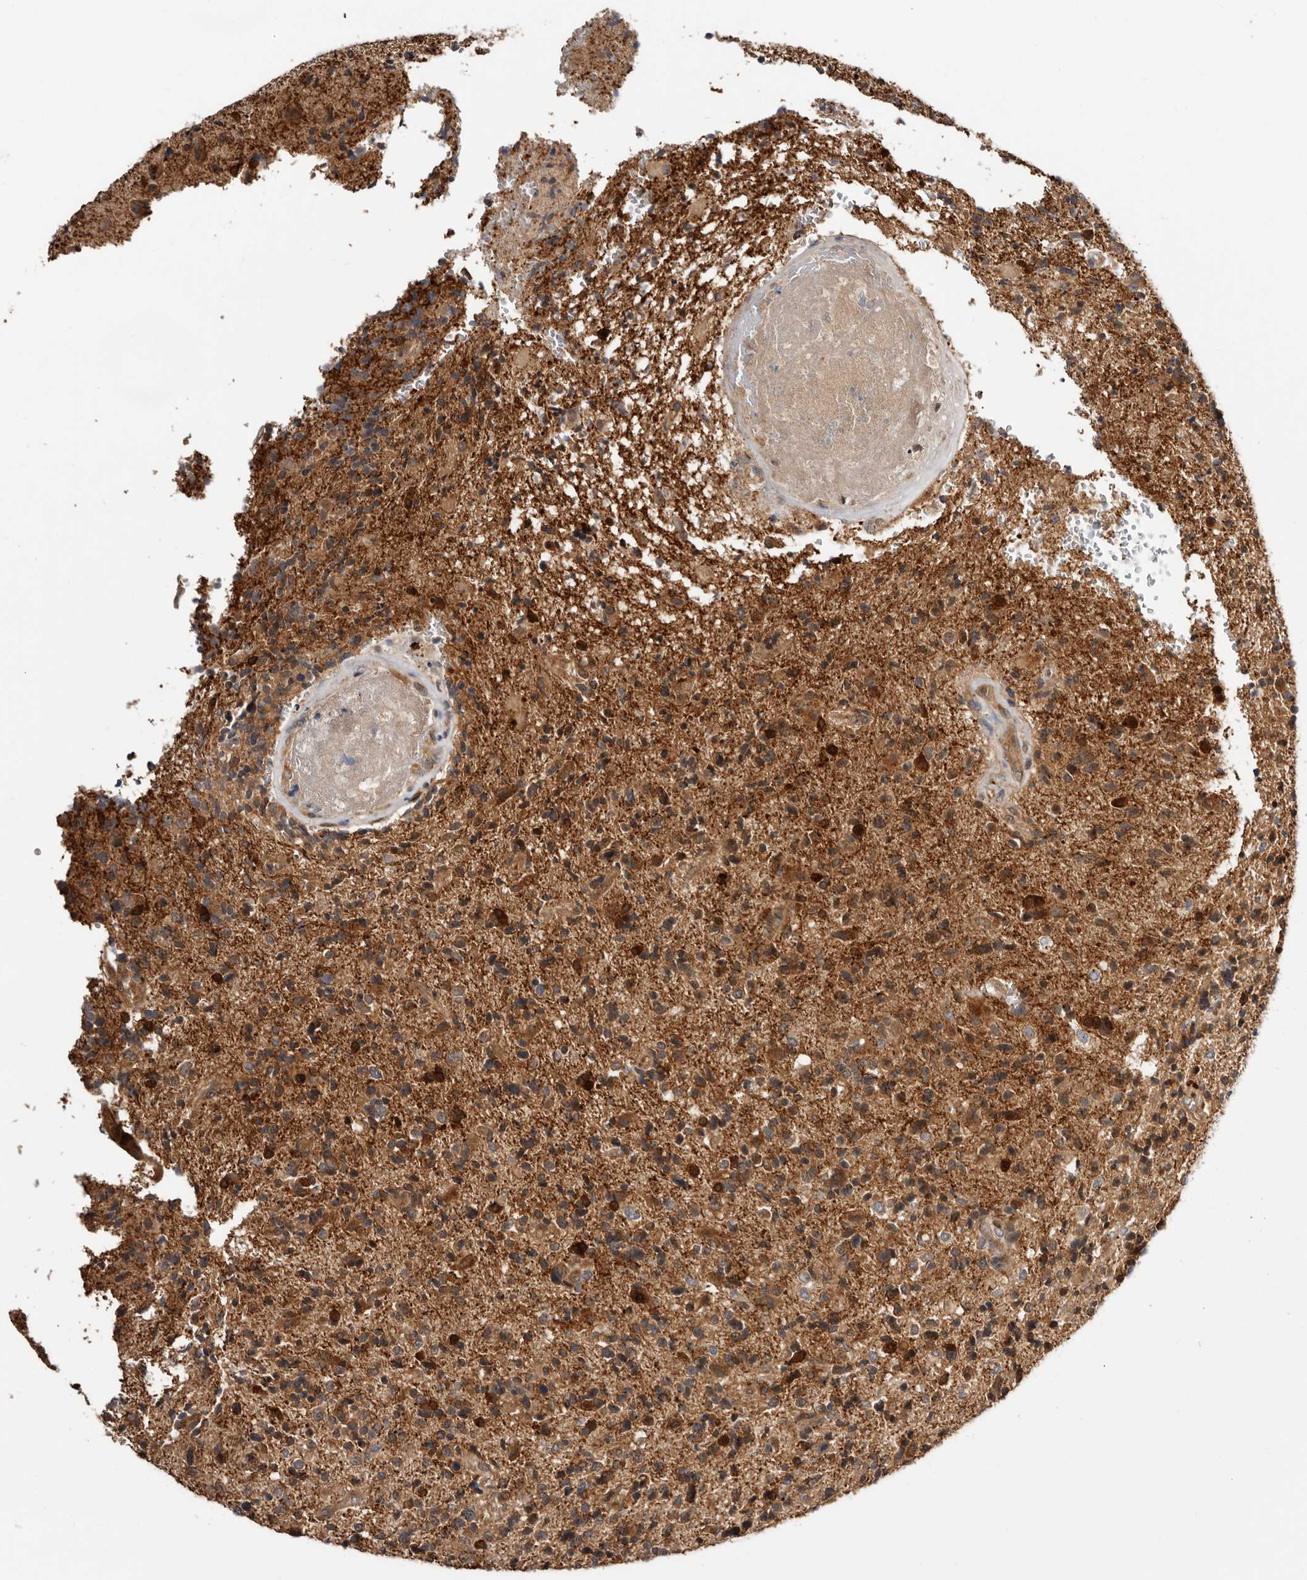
{"staining": {"intensity": "moderate", "quantity": ">75%", "location": "cytoplasmic/membranous"}, "tissue": "glioma", "cell_type": "Tumor cells", "image_type": "cancer", "snomed": [{"axis": "morphology", "description": "Glioma, malignant, High grade"}, {"axis": "topography", "description": "Brain"}], "caption": "Tumor cells display medium levels of moderate cytoplasmic/membranous positivity in approximately >75% of cells in glioma.", "gene": "SBDS", "patient": {"sex": "male", "age": 72}}